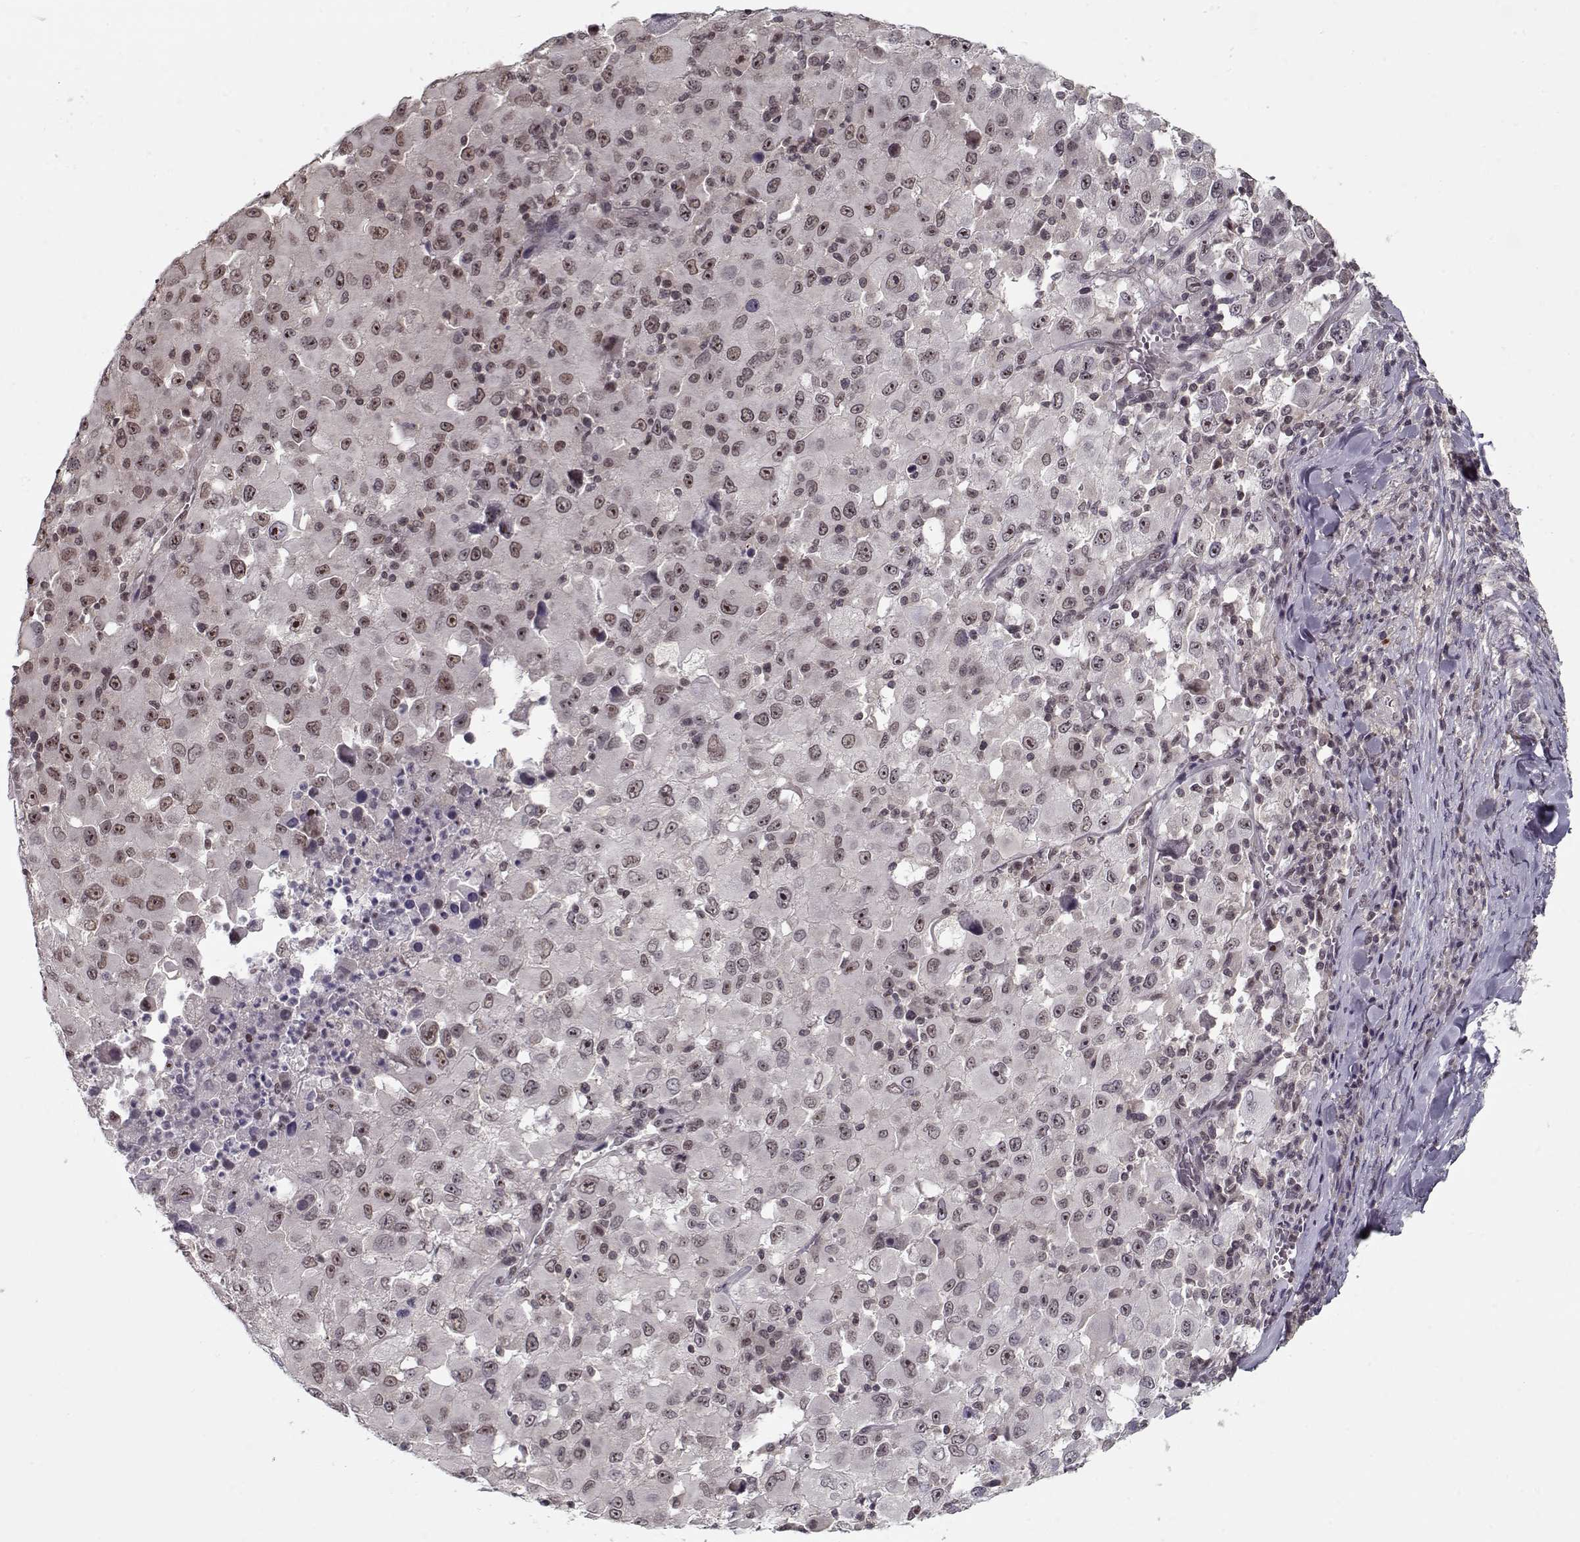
{"staining": {"intensity": "weak", "quantity": "25%-75%", "location": "nuclear"}, "tissue": "melanoma", "cell_type": "Tumor cells", "image_type": "cancer", "snomed": [{"axis": "morphology", "description": "Malignant melanoma, Metastatic site"}, {"axis": "topography", "description": "Soft tissue"}], "caption": "Immunohistochemical staining of human melanoma reveals low levels of weak nuclear staining in about 25%-75% of tumor cells.", "gene": "TESPA1", "patient": {"sex": "male", "age": 50}}